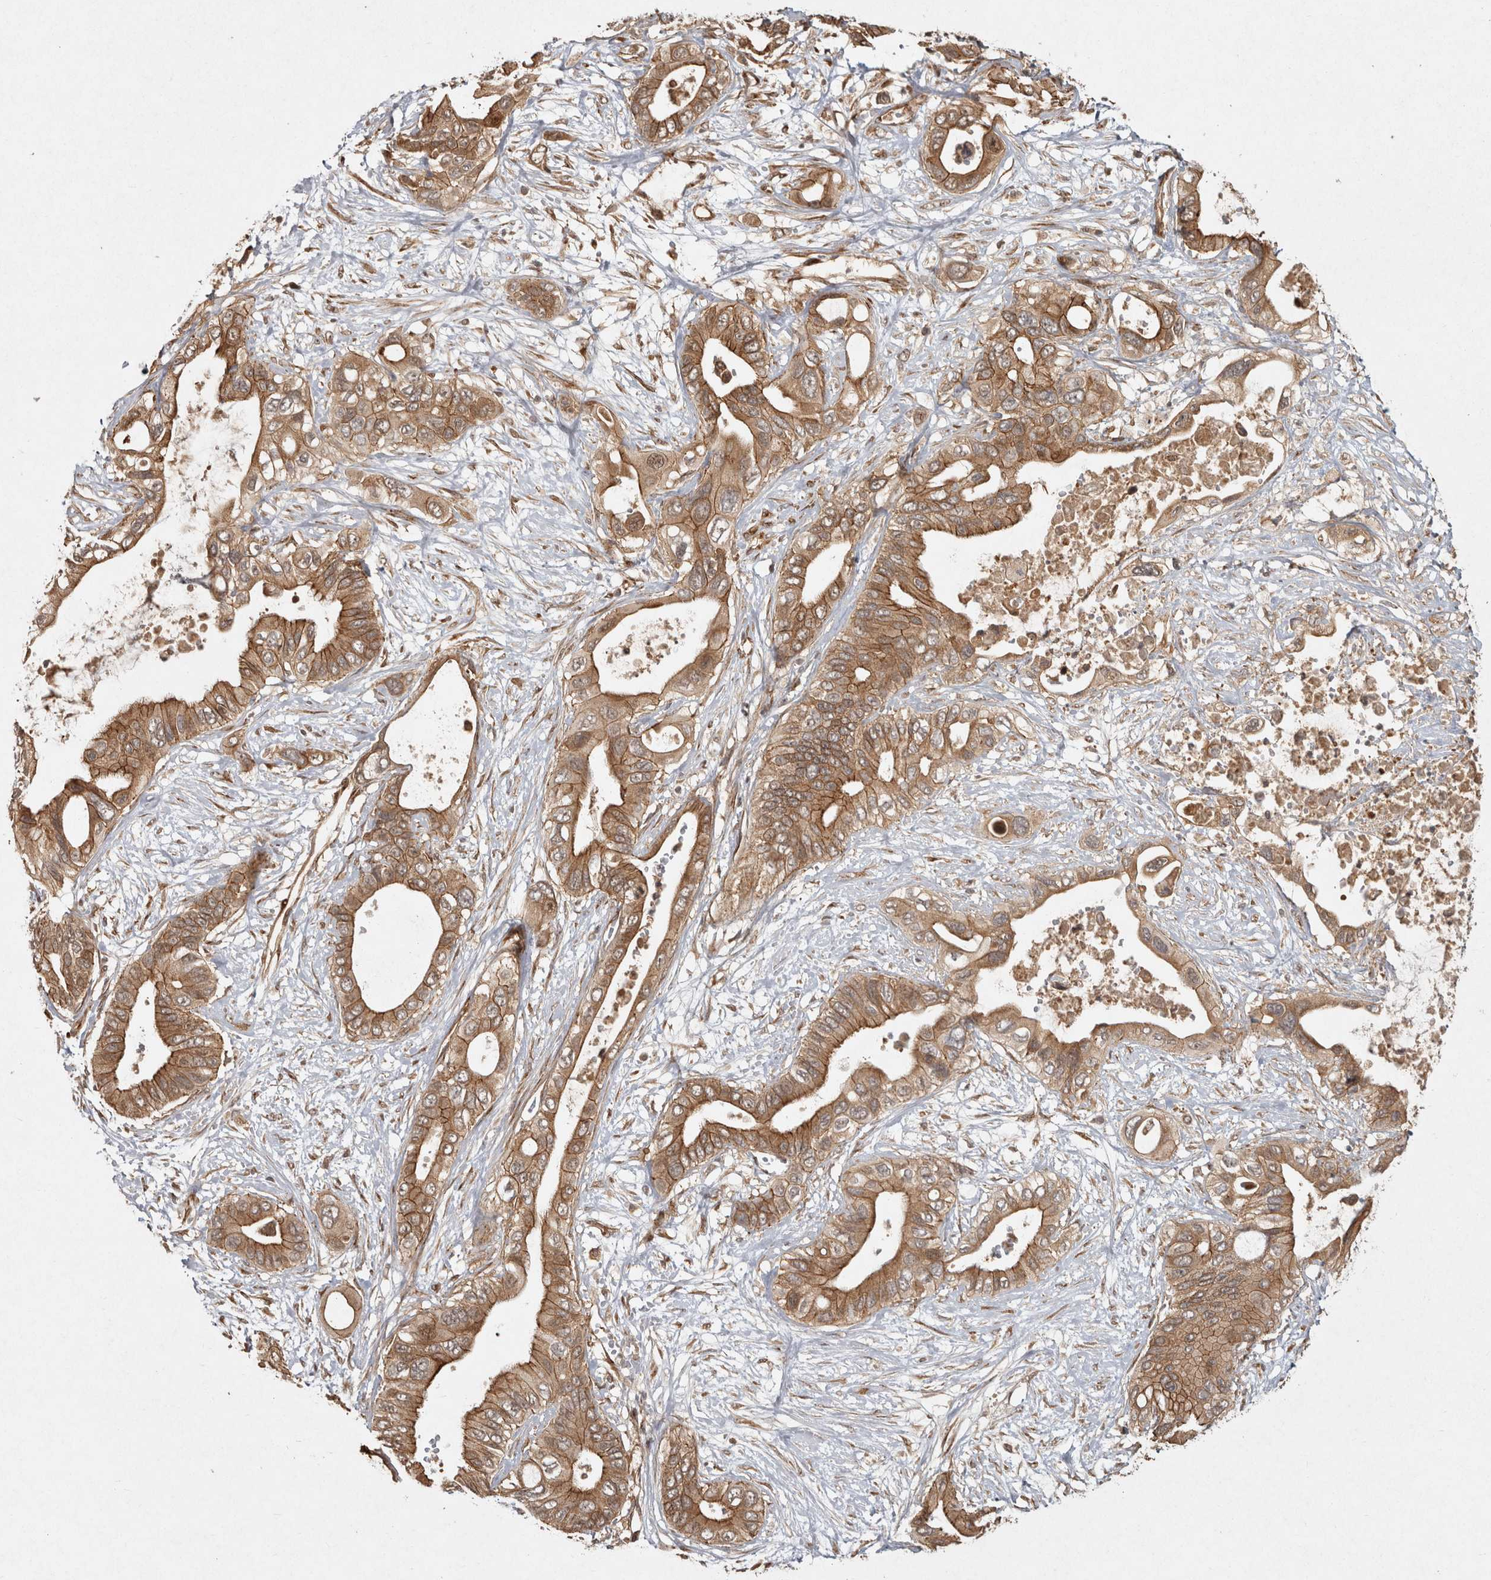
{"staining": {"intensity": "moderate", "quantity": ">75%", "location": "cytoplasmic/membranous"}, "tissue": "pancreatic cancer", "cell_type": "Tumor cells", "image_type": "cancer", "snomed": [{"axis": "morphology", "description": "Adenocarcinoma, NOS"}, {"axis": "topography", "description": "Pancreas"}], "caption": "Tumor cells reveal moderate cytoplasmic/membranous positivity in about >75% of cells in adenocarcinoma (pancreatic).", "gene": "CAMSAP2", "patient": {"sex": "male", "age": 66}}